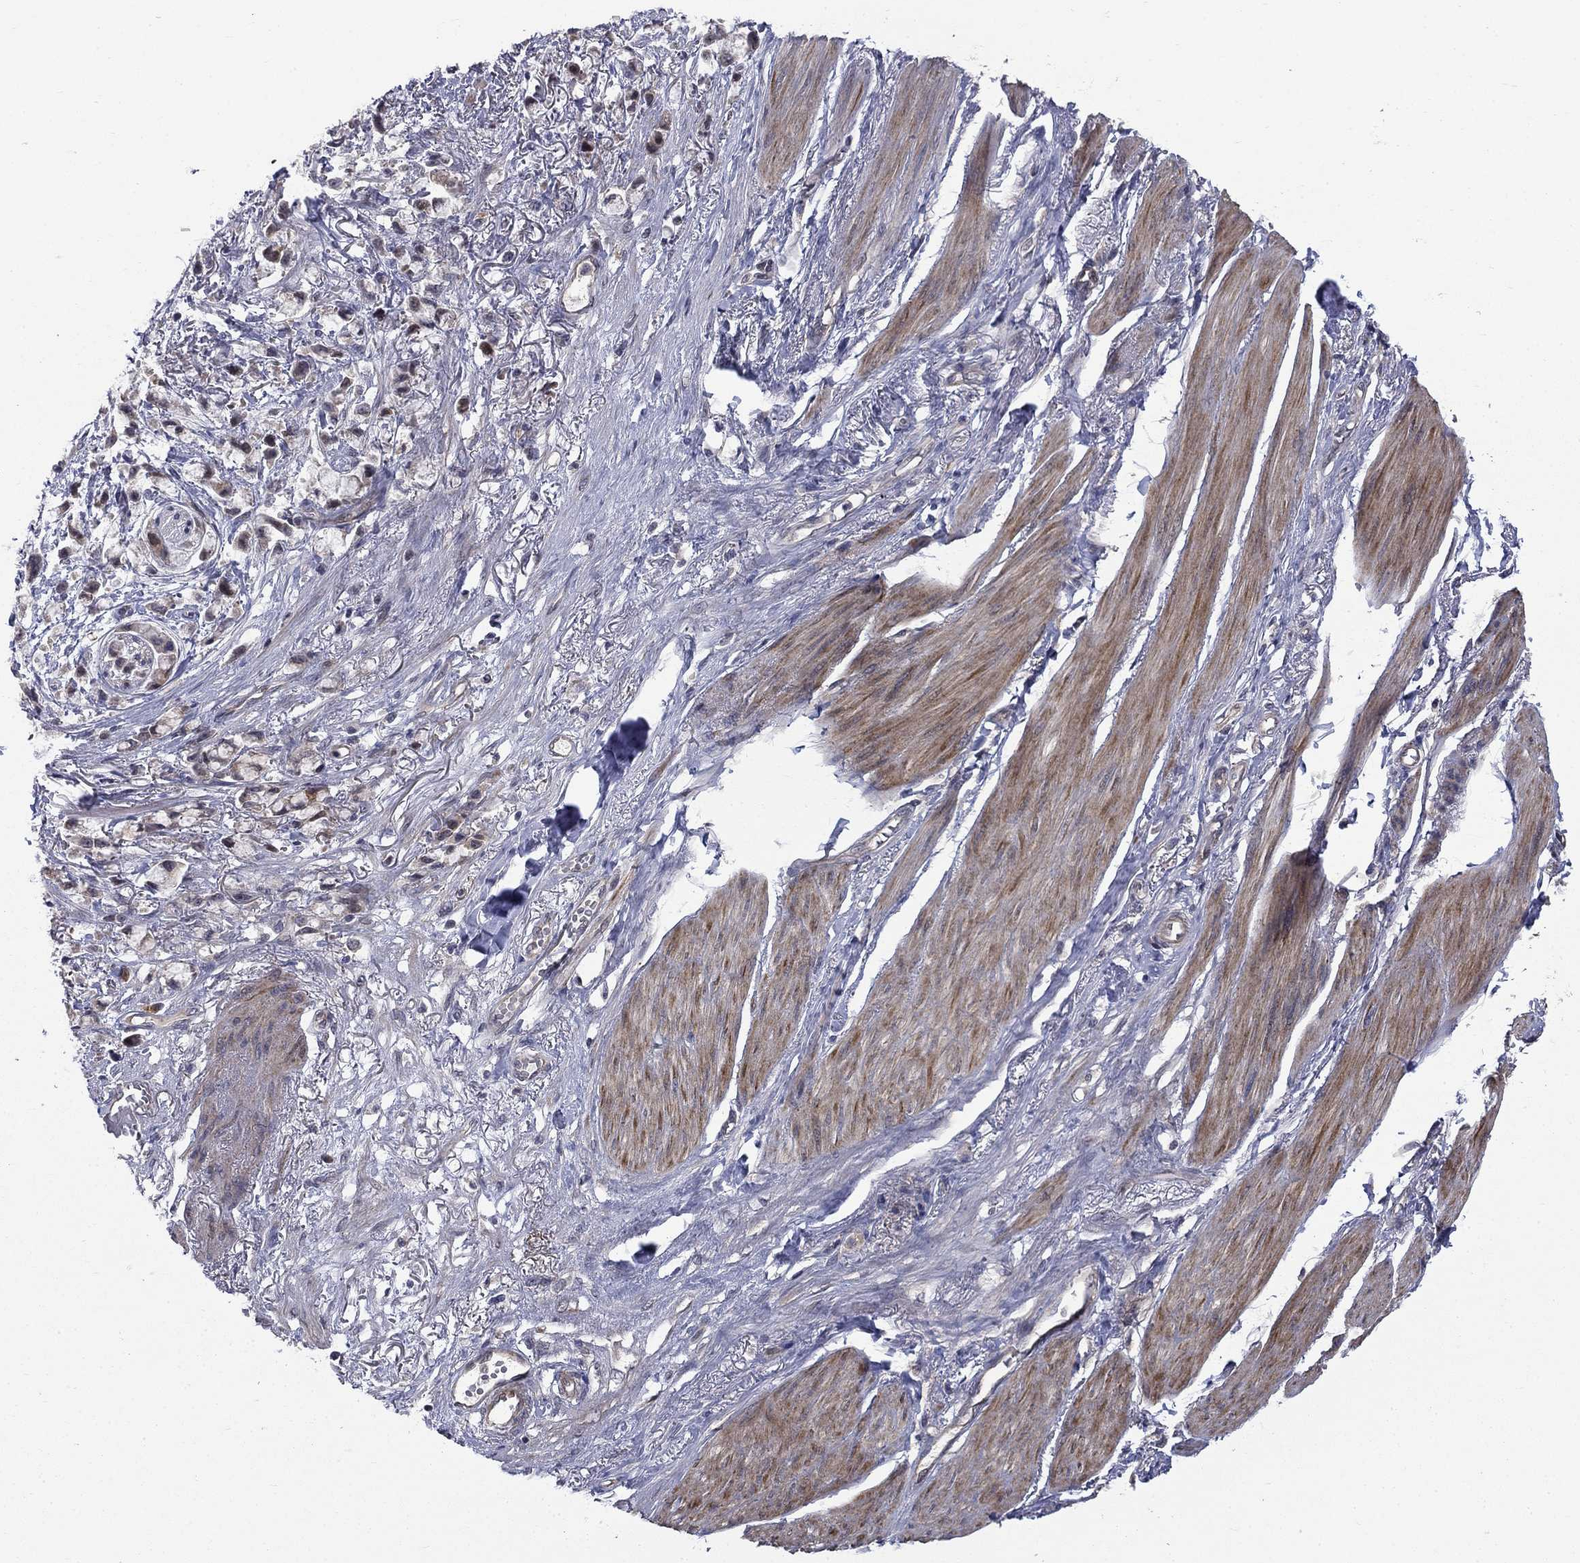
{"staining": {"intensity": "weak", "quantity": "25%-75%", "location": "cytoplasmic/membranous"}, "tissue": "stomach cancer", "cell_type": "Tumor cells", "image_type": "cancer", "snomed": [{"axis": "morphology", "description": "Adenocarcinoma, NOS"}, {"axis": "topography", "description": "Stomach"}], "caption": "Human stomach cancer (adenocarcinoma) stained with a protein marker reveals weak staining in tumor cells.", "gene": "FAM3B", "patient": {"sex": "female", "age": 81}}